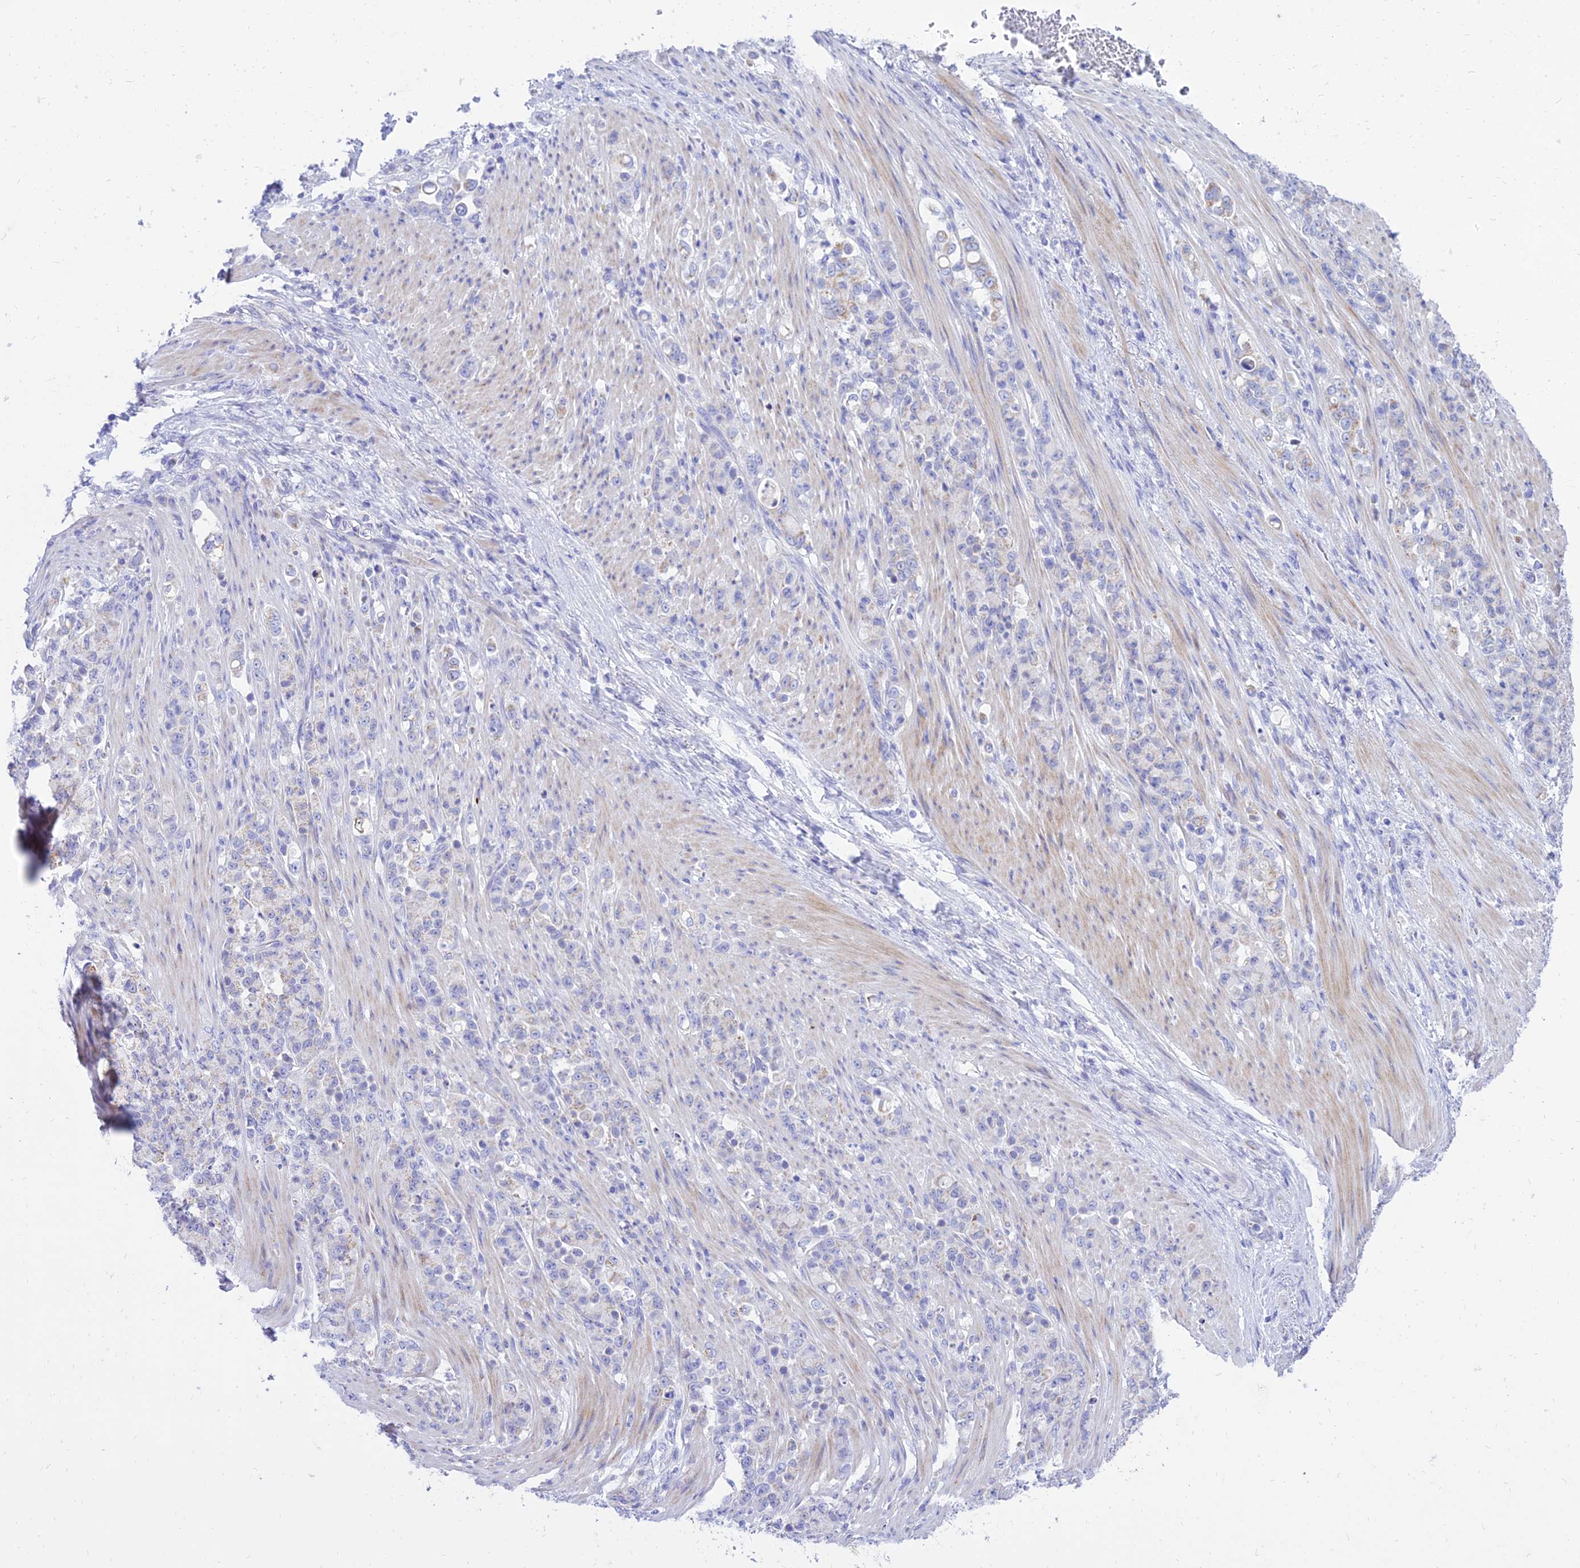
{"staining": {"intensity": "negative", "quantity": "none", "location": "none"}, "tissue": "stomach cancer", "cell_type": "Tumor cells", "image_type": "cancer", "snomed": [{"axis": "morphology", "description": "Normal tissue, NOS"}, {"axis": "morphology", "description": "Adenocarcinoma, NOS"}, {"axis": "topography", "description": "Stomach"}], "caption": "An immunohistochemistry (IHC) photomicrograph of stomach cancer is shown. There is no staining in tumor cells of stomach cancer. (Stains: DAB (3,3'-diaminobenzidine) immunohistochemistry with hematoxylin counter stain, Microscopy: brightfield microscopy at high magnification).", "gene": "PKN3", "patient": {"sex": "female", "age": 79}}